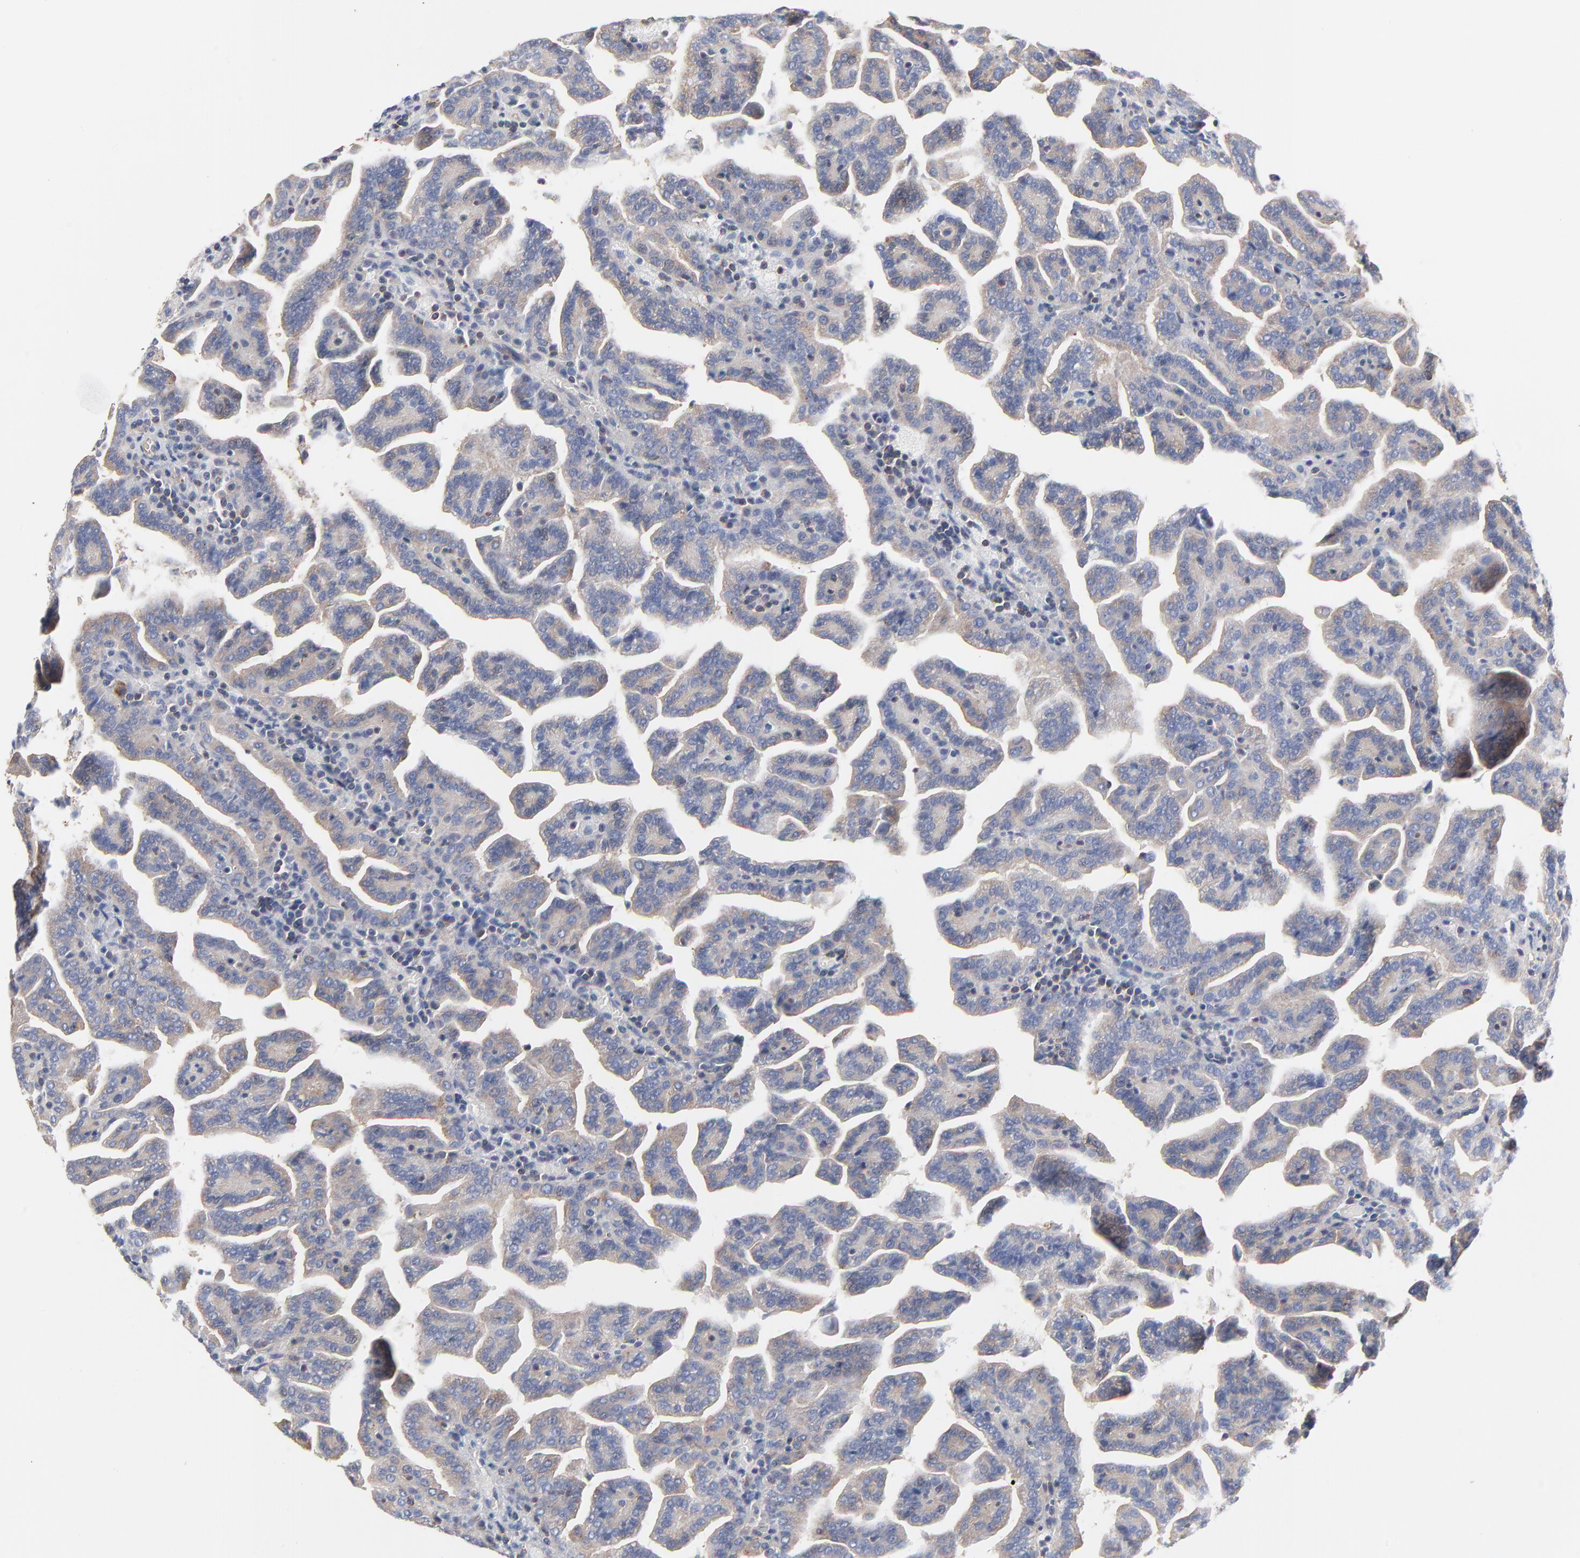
{"staining": {"intensity": "weak", "quantity": ">75%", "location": "cytoplasmic/membranous"}, "tissue": "renal cancer", "cell_type": "Tumor cells", "image_type": "cancer", "snomed": [{"axis": "morphology", "description": "Adenocarcinoma, NOS"}, {"axis": "topography", "description": "Kidney"}], "caption": "About >75% of tumor cells in human renal cancer (adenocarcinoma) exhibit weak cytoplasmic/membranous protein positivity as visualized by brown immunohistochemical staining.", "gene": "CD2AP", "patient": {"sex": "male", "age": 61}}